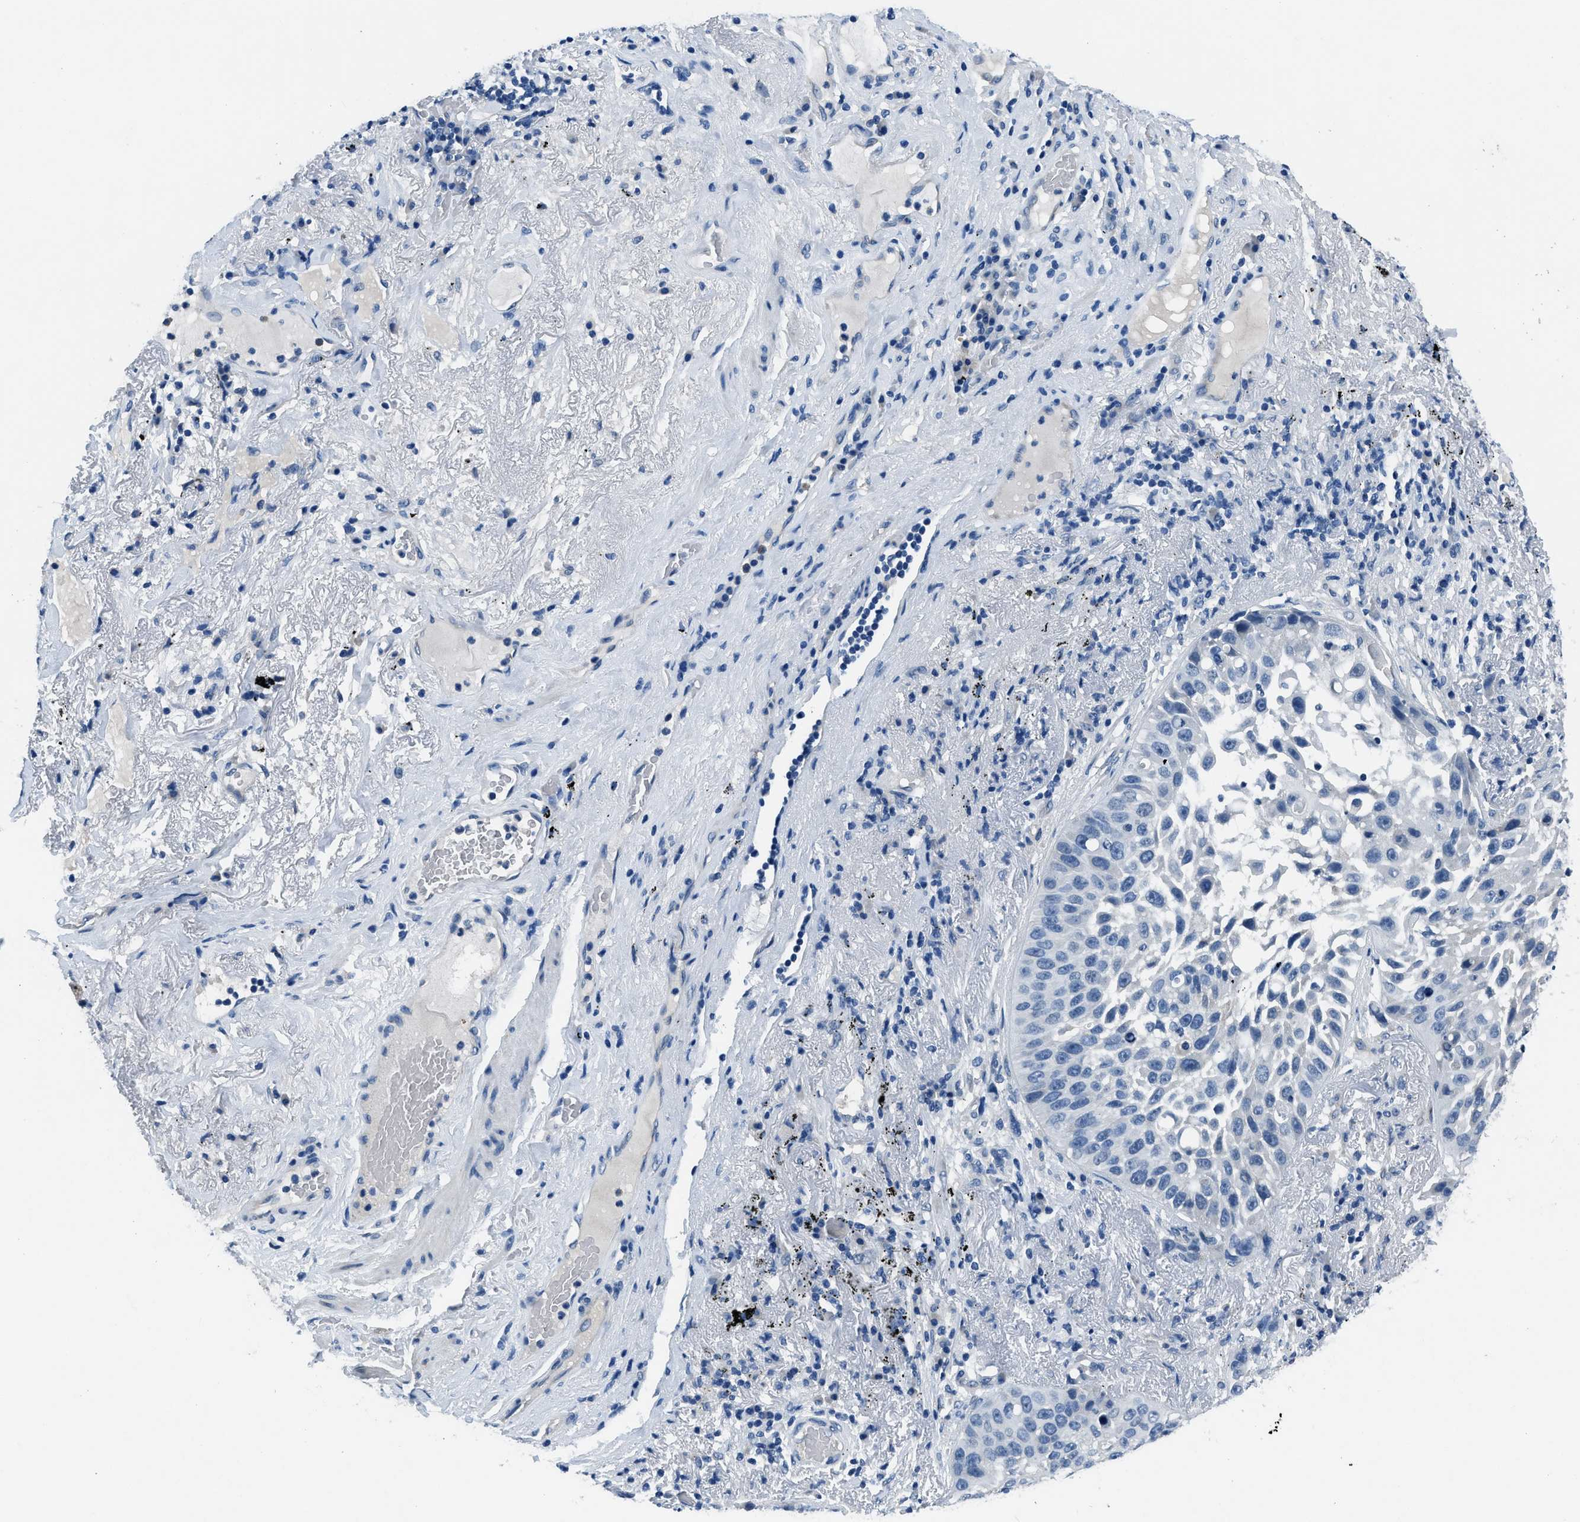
{"staining": {"intensity": "negative", "quantity": "none", "location": "none"}, "tissue": "lung cancer", "cell_type": "Tumor cells", "image_type": "cancer", "snomed": [{"axis": "morphology", "description": "Squamous cell carcinoma, NOS"}, {"axis": "topography", "description": "Lung"}], "caption": "Immunohistochemistry (IHC) photomicrograph of neoplastic tissue: human lung cancer stained with DAB reveals no significant protein staining in tumor cells.", "gene": "GJA3", "patient": {"sex": "male", "age": 57}}